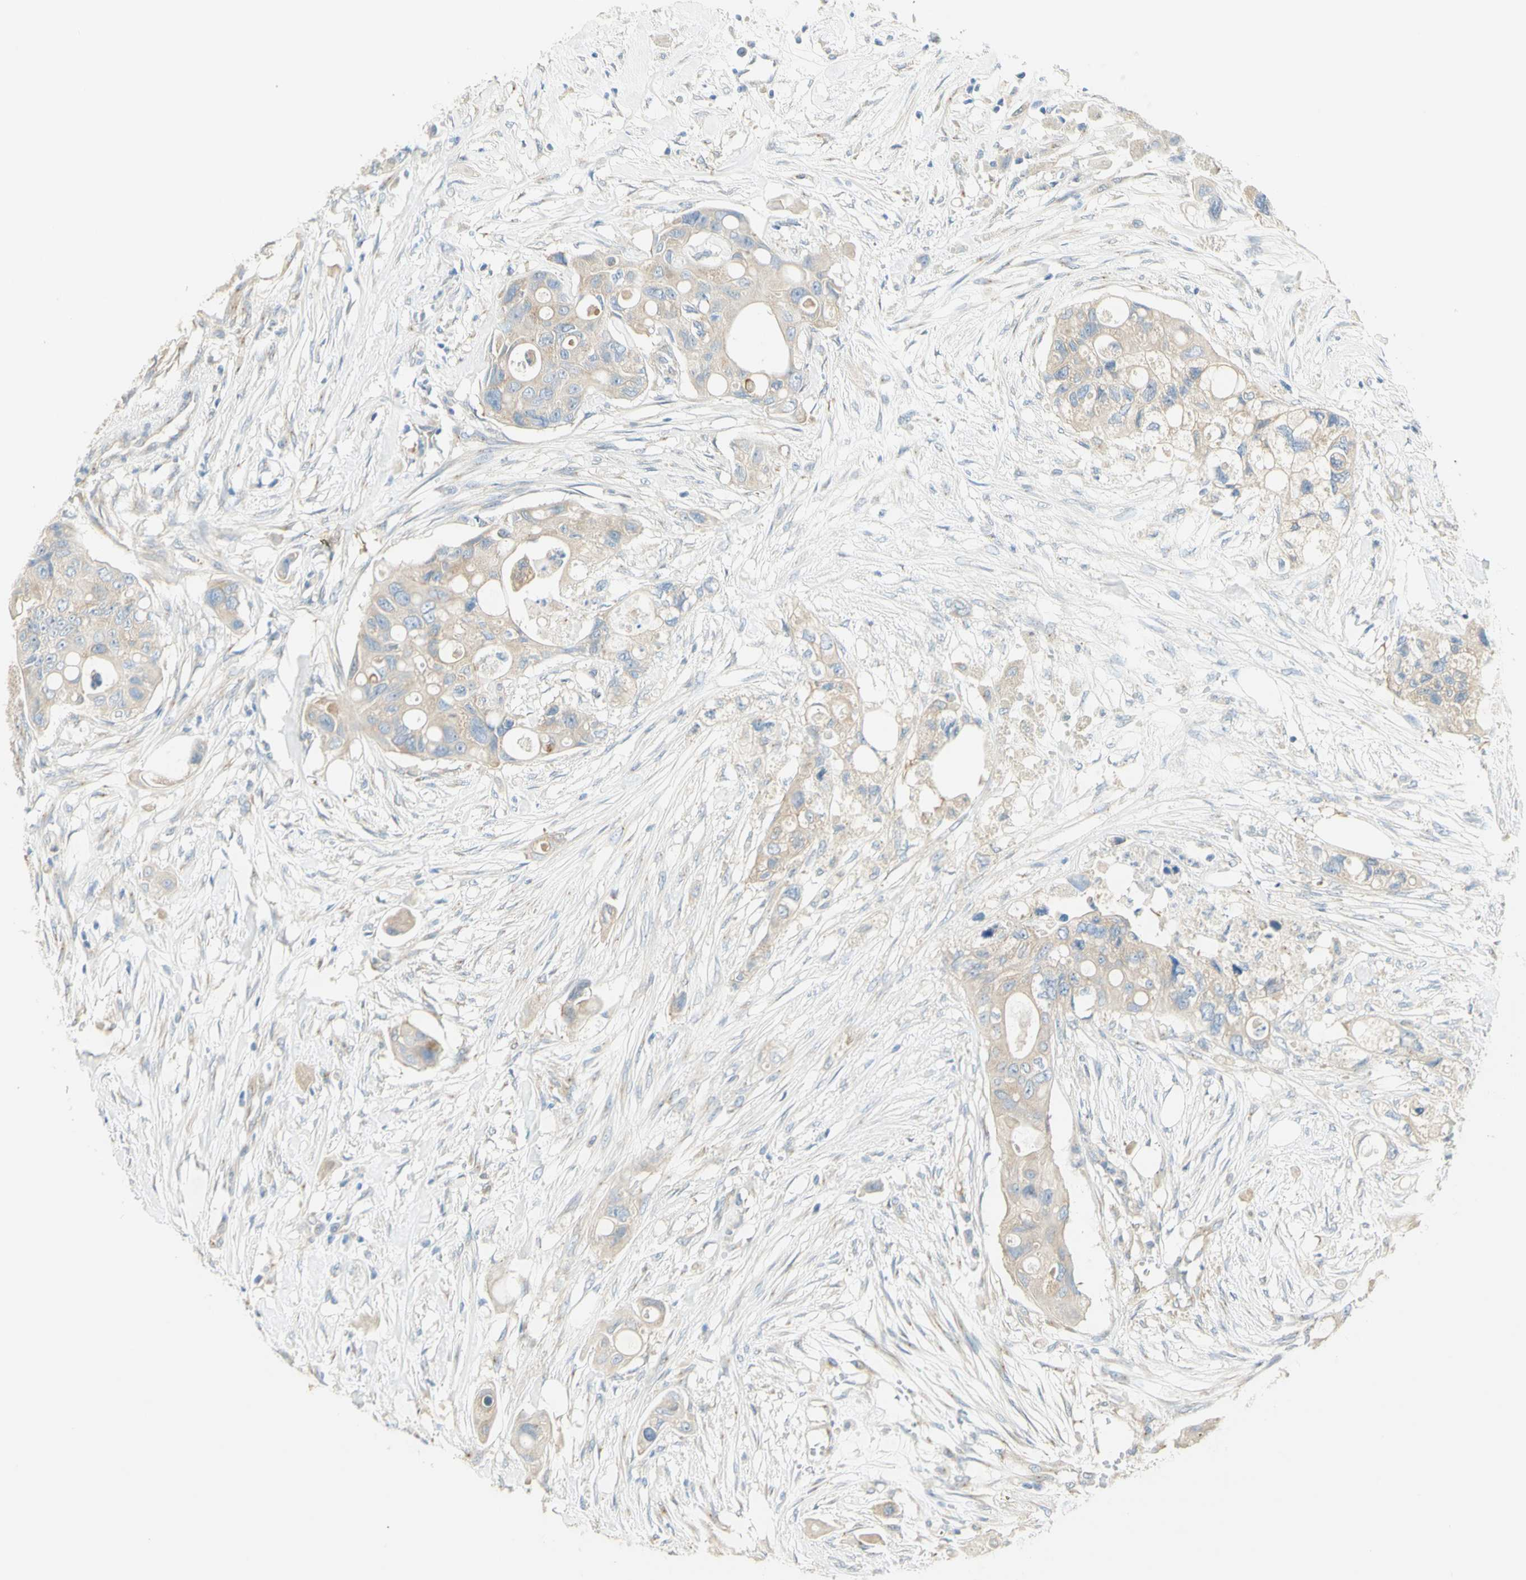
{"staining": {"intensity": "weak", "quantity": "<25%", "location": "cytoplasmic/membranous"}, "tissue": "colorectal cancer", "cell_type": "Tumor cells", "image_type": "cancer", "snomed": [{"axis": "morphology", "description": "Adenocarcinoma, NOS"}, {"axis": "topography", "description": "Colon"}], "caption": "High magnification brightfield microscopy of colorectal cancer stained with DAB (3,3'-diaminobenzidine) (brown) and counterstained with hematoxylin (blue): tumor cells show no significant positivity.", "gene": "DYNC1H1", "patient": {"sex": "female", "age": 57}}